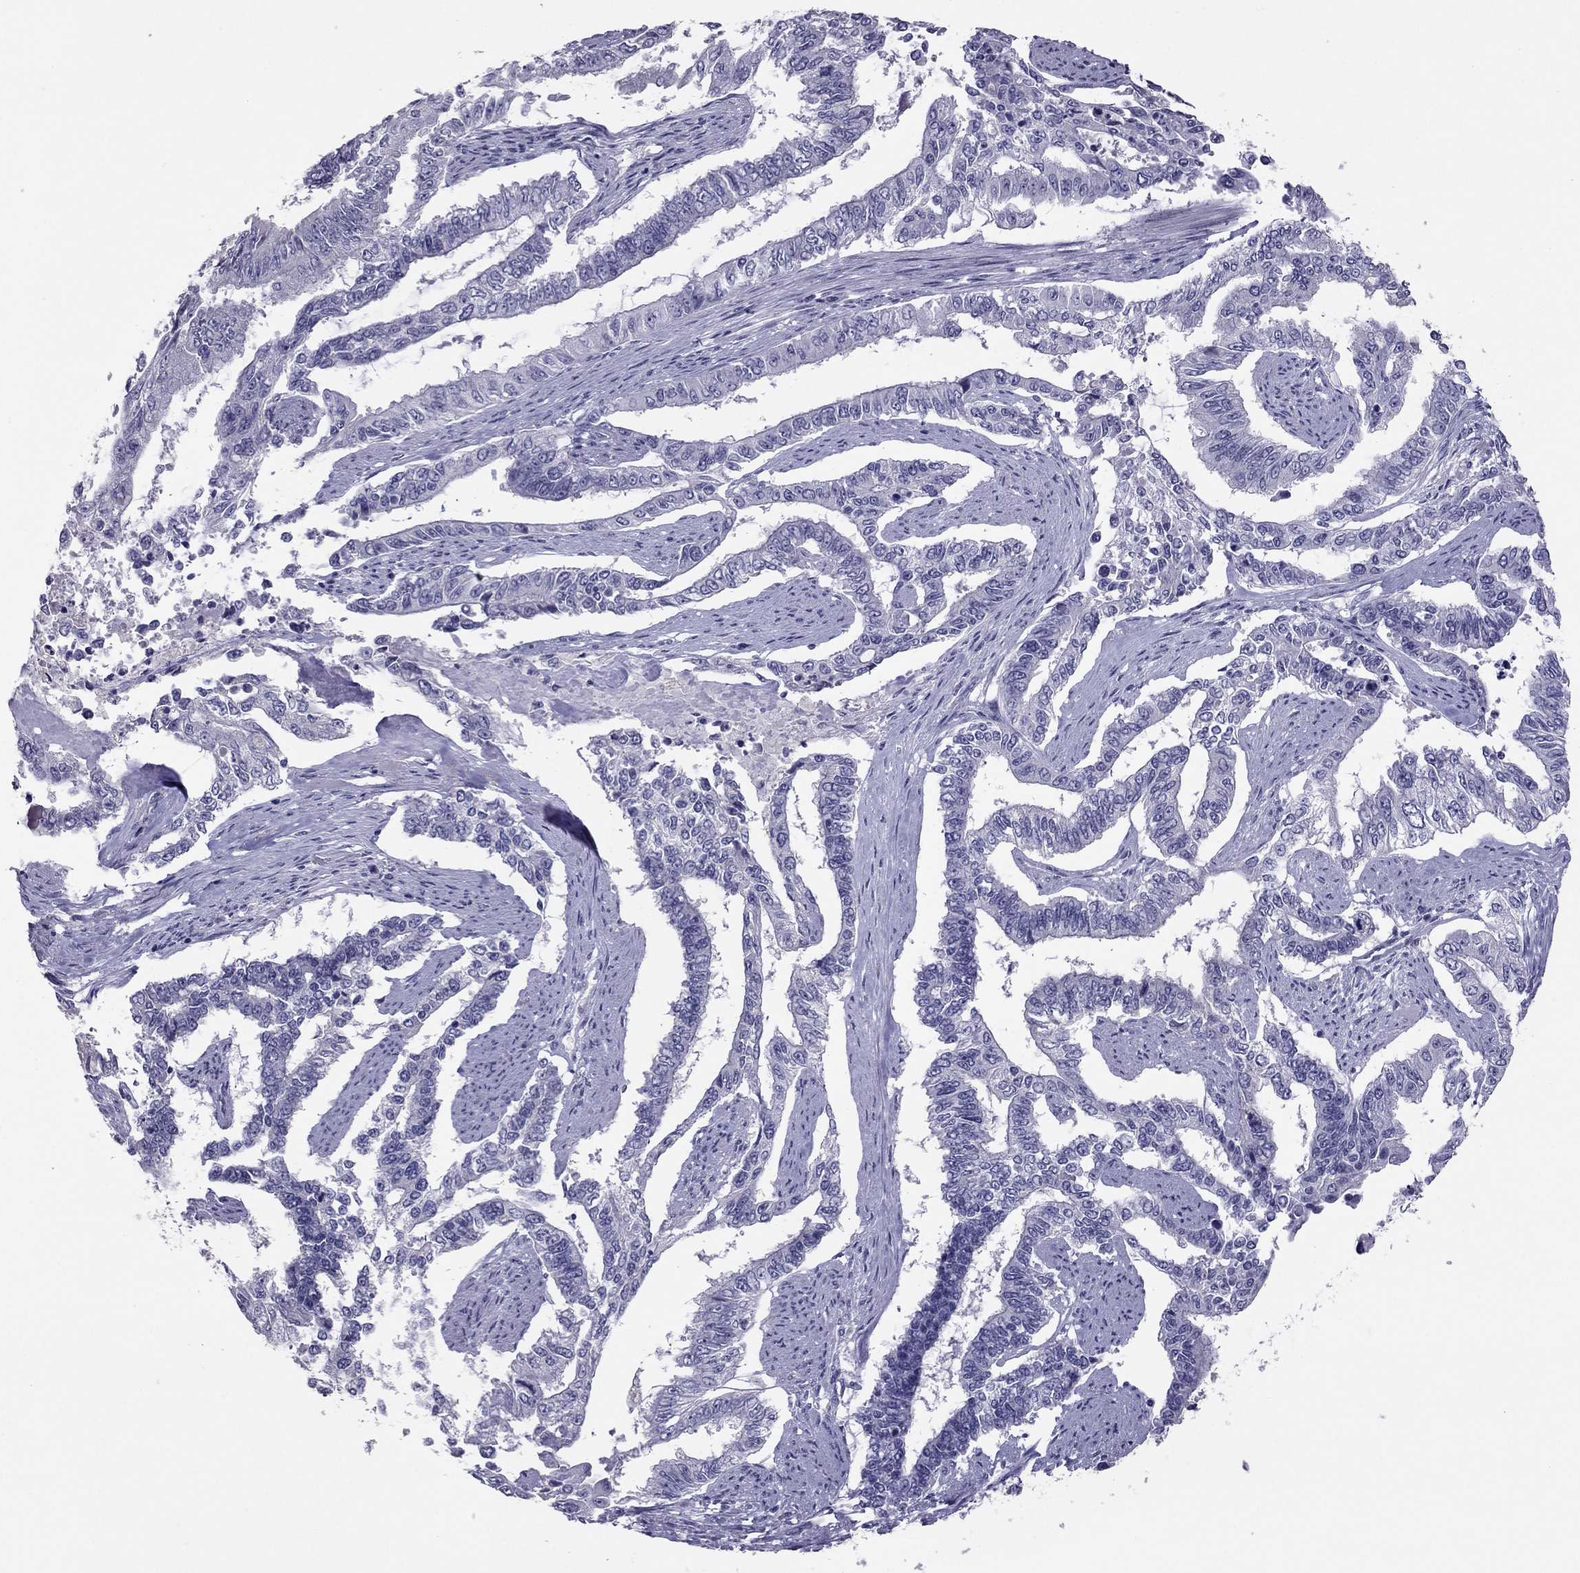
{"staining": {"intensity": "negative", "quantity": "none", "location": "none"}, "tissue": "endometrial cancer", "cell_type": "Tumor cells", "image_type": "cancer", "snomed": [{"axis": "morphology", "description": "Adenocarcinoma, NOS"}, {"axis": "topography", "description": "Uterus"}], "caption": "Endometrial cancer was stained to show a protein in brown. There is no significant expression in tumor cells.", "gene": "RGS8", "patient": {"sex": "female", "age": 59}}